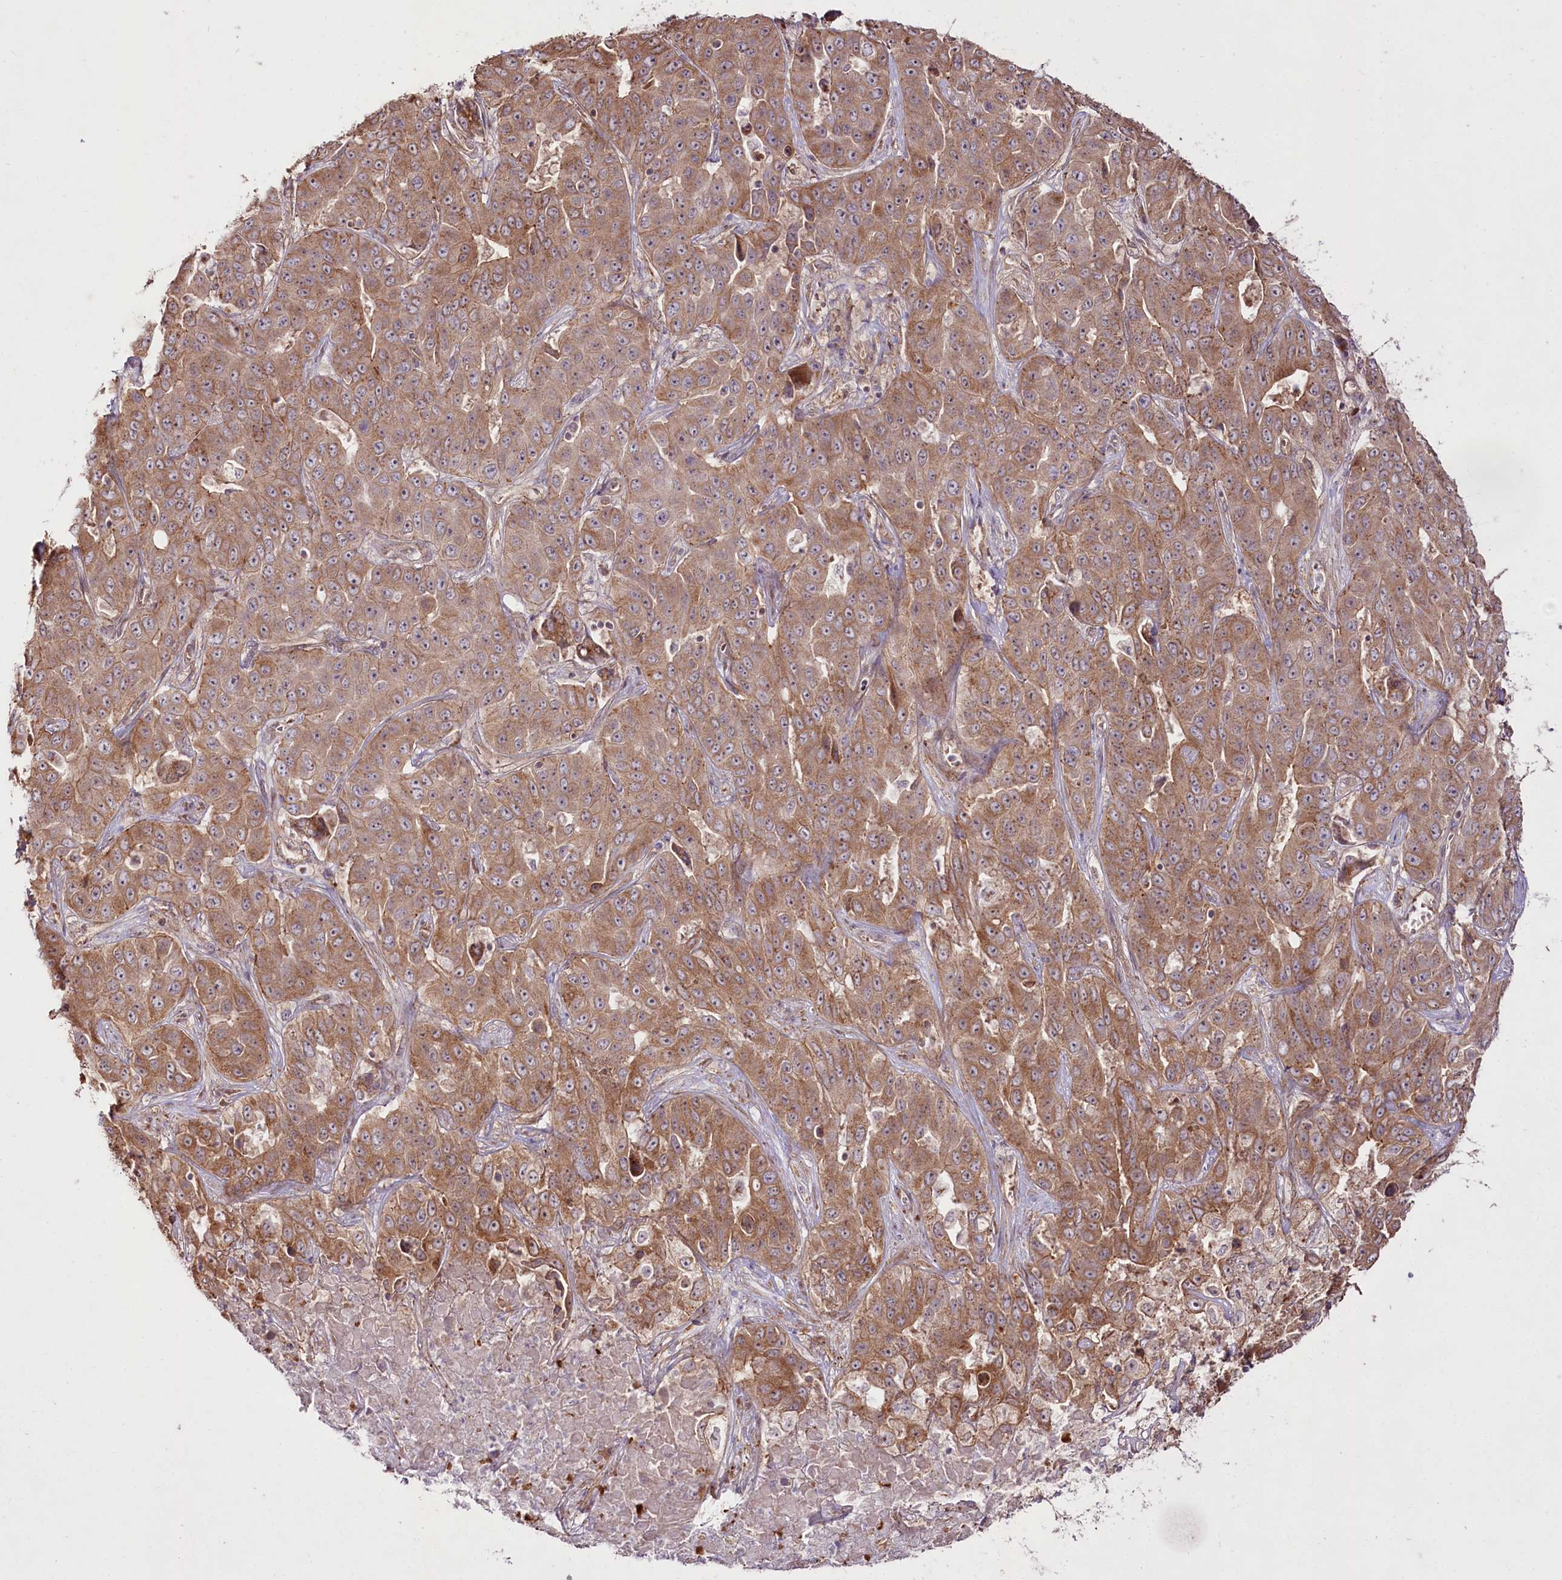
{"staining": {"intensity": "moderate", "quantity": ">75%", "location": "cytoplasmic/membranous"}, "tissue": "liver cancer", "cell_type": "Tumor cells", "image_type": "cancer", "snomed": [{"axis": "morphology", "description": "Cholangiocarcinoma"}, {"axis": "topography", "description": "Liver"}], "caption": "Liver cancer (cholangiocarcinoma) stained with DAB (3,3'-diaminobenzidine) immunohistochemistry reveals medium levels of moderate cytoplasmic/membranous expression in approximately >75% of tumor cells. Ihc stains the protein of interest in brown and the nuclei are stained blue.", "gene": "REXO2", "patient": {"sex": "female", "age": 52}}